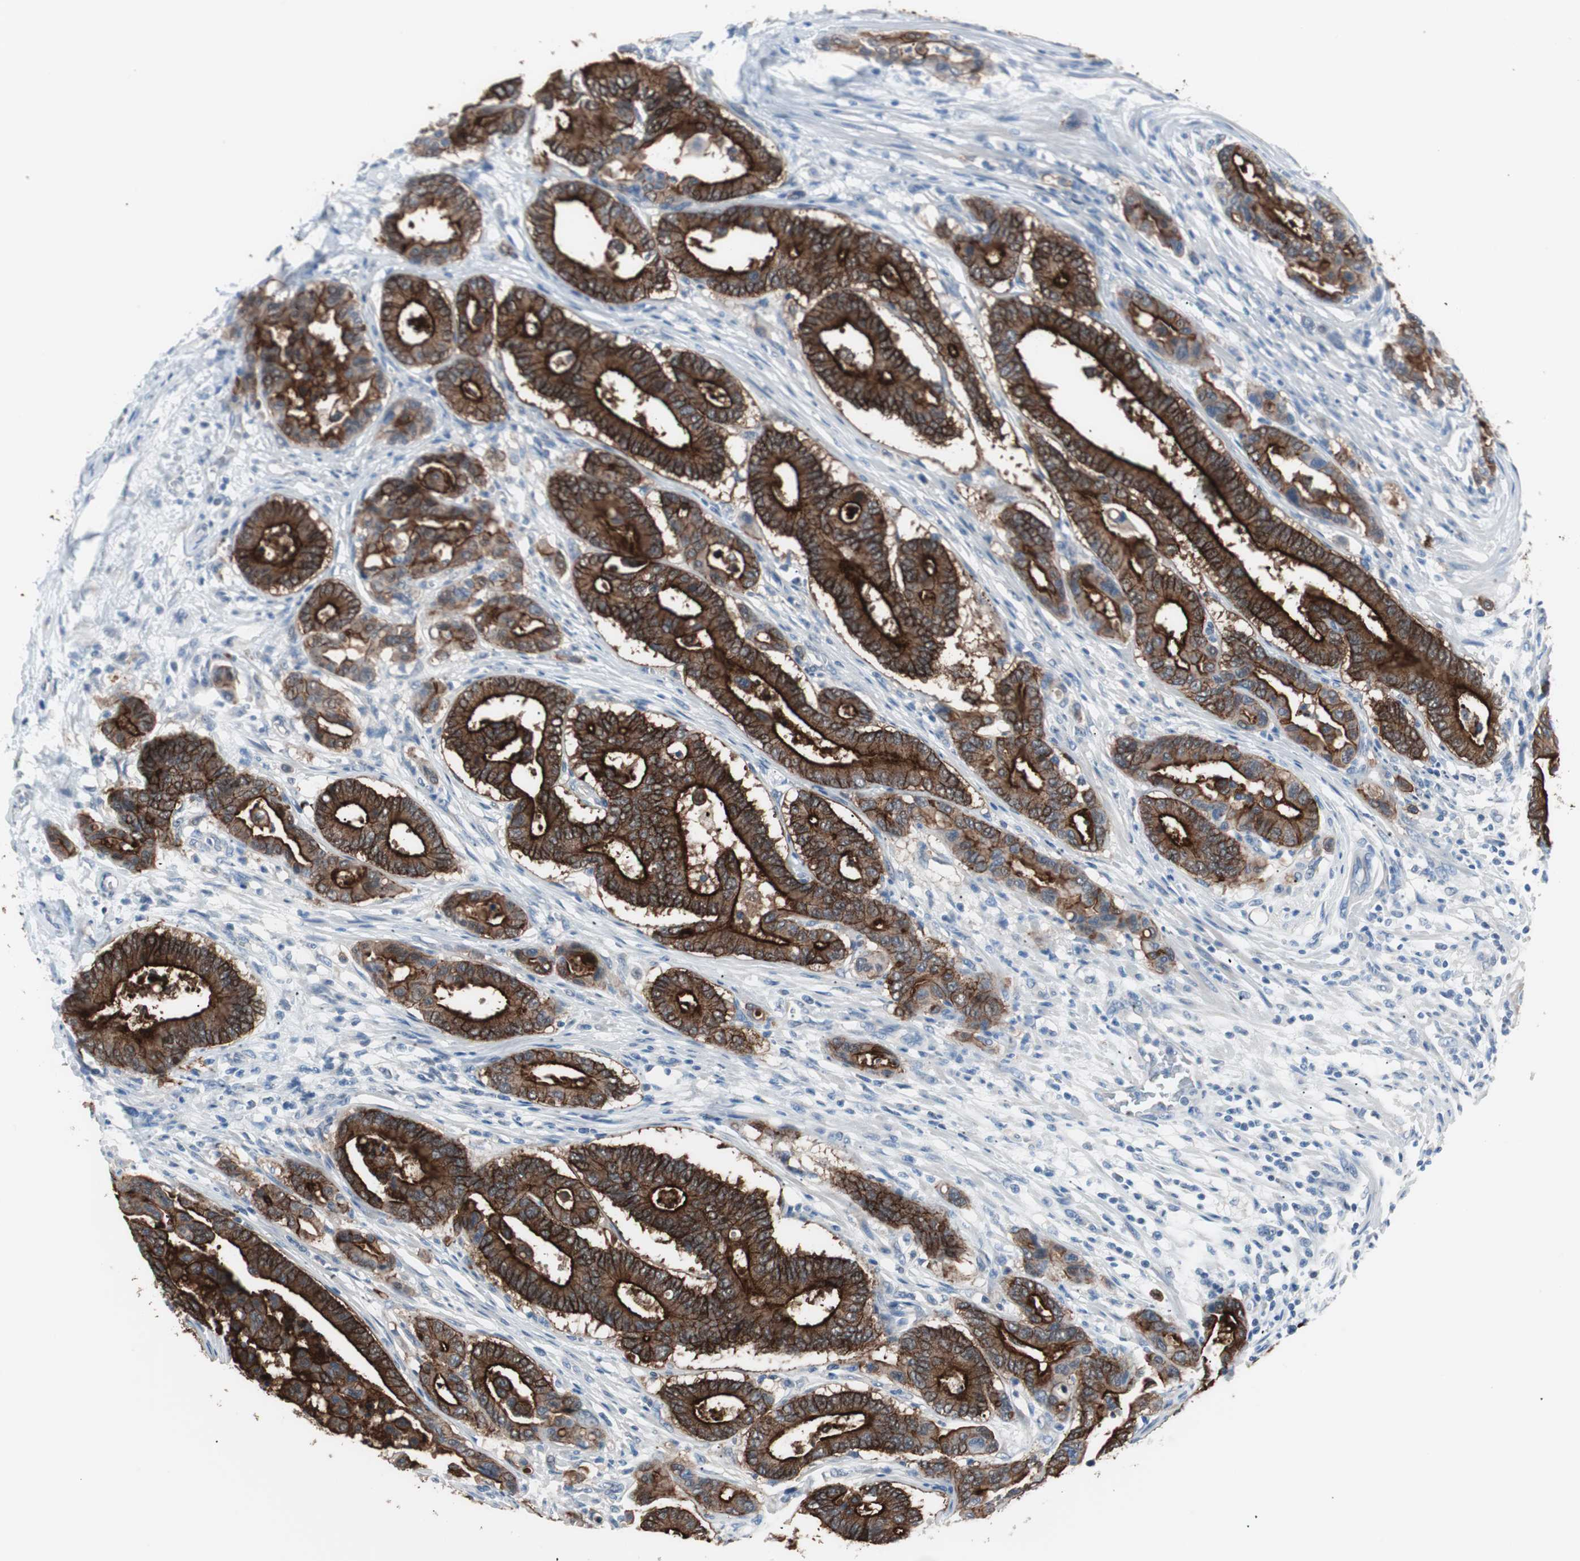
{"staining": {"intensity": "strong", "quantity": ">75%", "location": "cytoplasmic/membranous"}, "tissue": "colorectal cancer", "cell_type": "Tumor cells", "image_type": "cancer", "snomed": [{"axis": "morphology", "description": "Normal tissue, NOS"}, {"axis": "morphology", "description": "Adenocarcinoma, NOS"}, {"axis": "topography", "description": "Colon"}], "caption": "Protein expression analysis of human colorectal adenocarcinoma reveals strong cytoplasmic/membranous staining in approximately >75% of tumor cells.", "gene": "VIL1", "patient": {"sex": "male", "age": 82}}